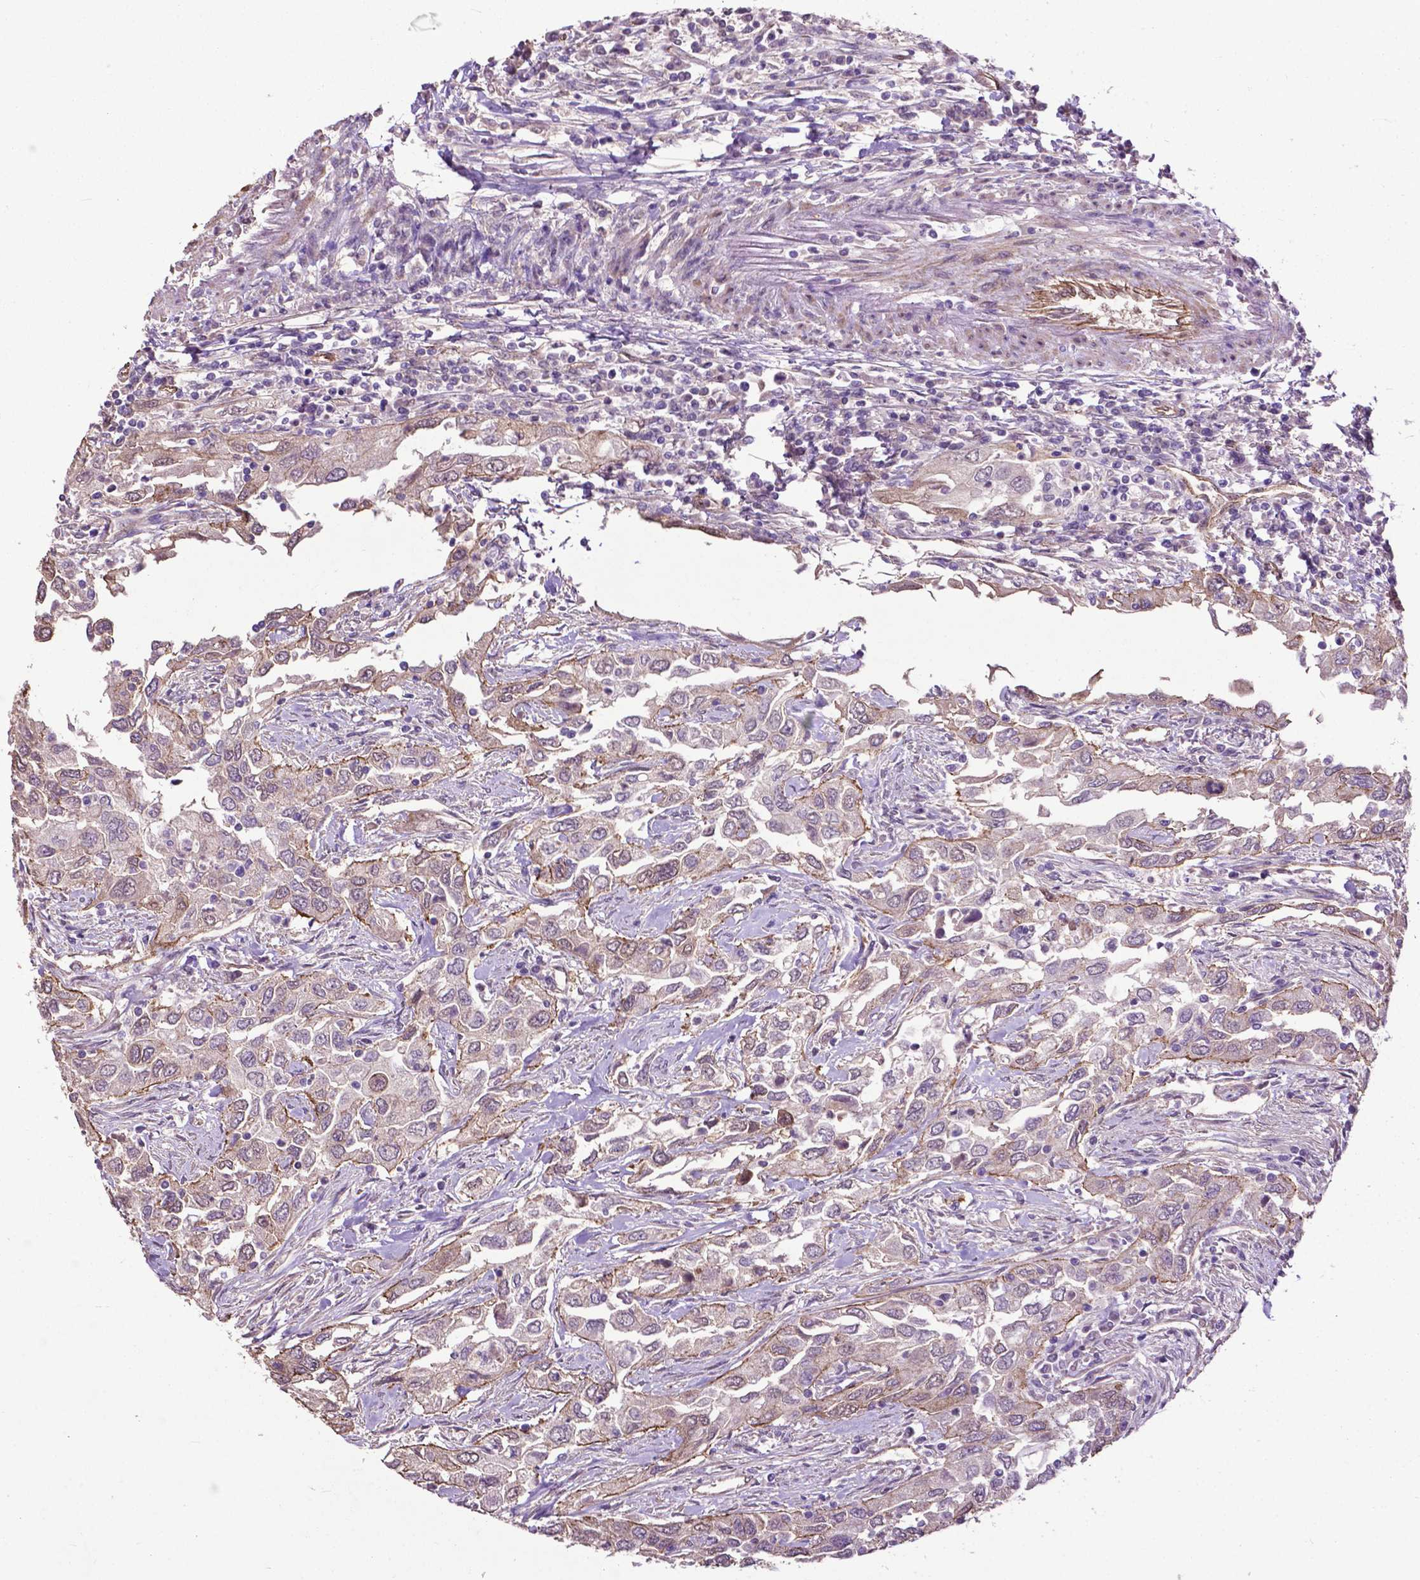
{"staining": {"intensity": "weak", "quantity": "25%-75%", "location": "cytoplasmic/membranous"}, "tissue": "urothelial cancer", "cell_type": "Tumor cells", "image_type": "cancer", "snomed": [{"axis": "morphology", "description": "Urothelial carcinoma, High grade"}, {"axis": "topography", "description": "Urinary bladder"}], "caption": "Immunohistochemical staining of human urothelial cancer reveals low levels of weak cytoplasmic/membranous positivity in approximately 25%-75% of tumor cells. (DAB IHC with brightfield microscopy, high magnification).", "gene": "PDLIM1", "patient": {"sex": "male", "age": 76}}